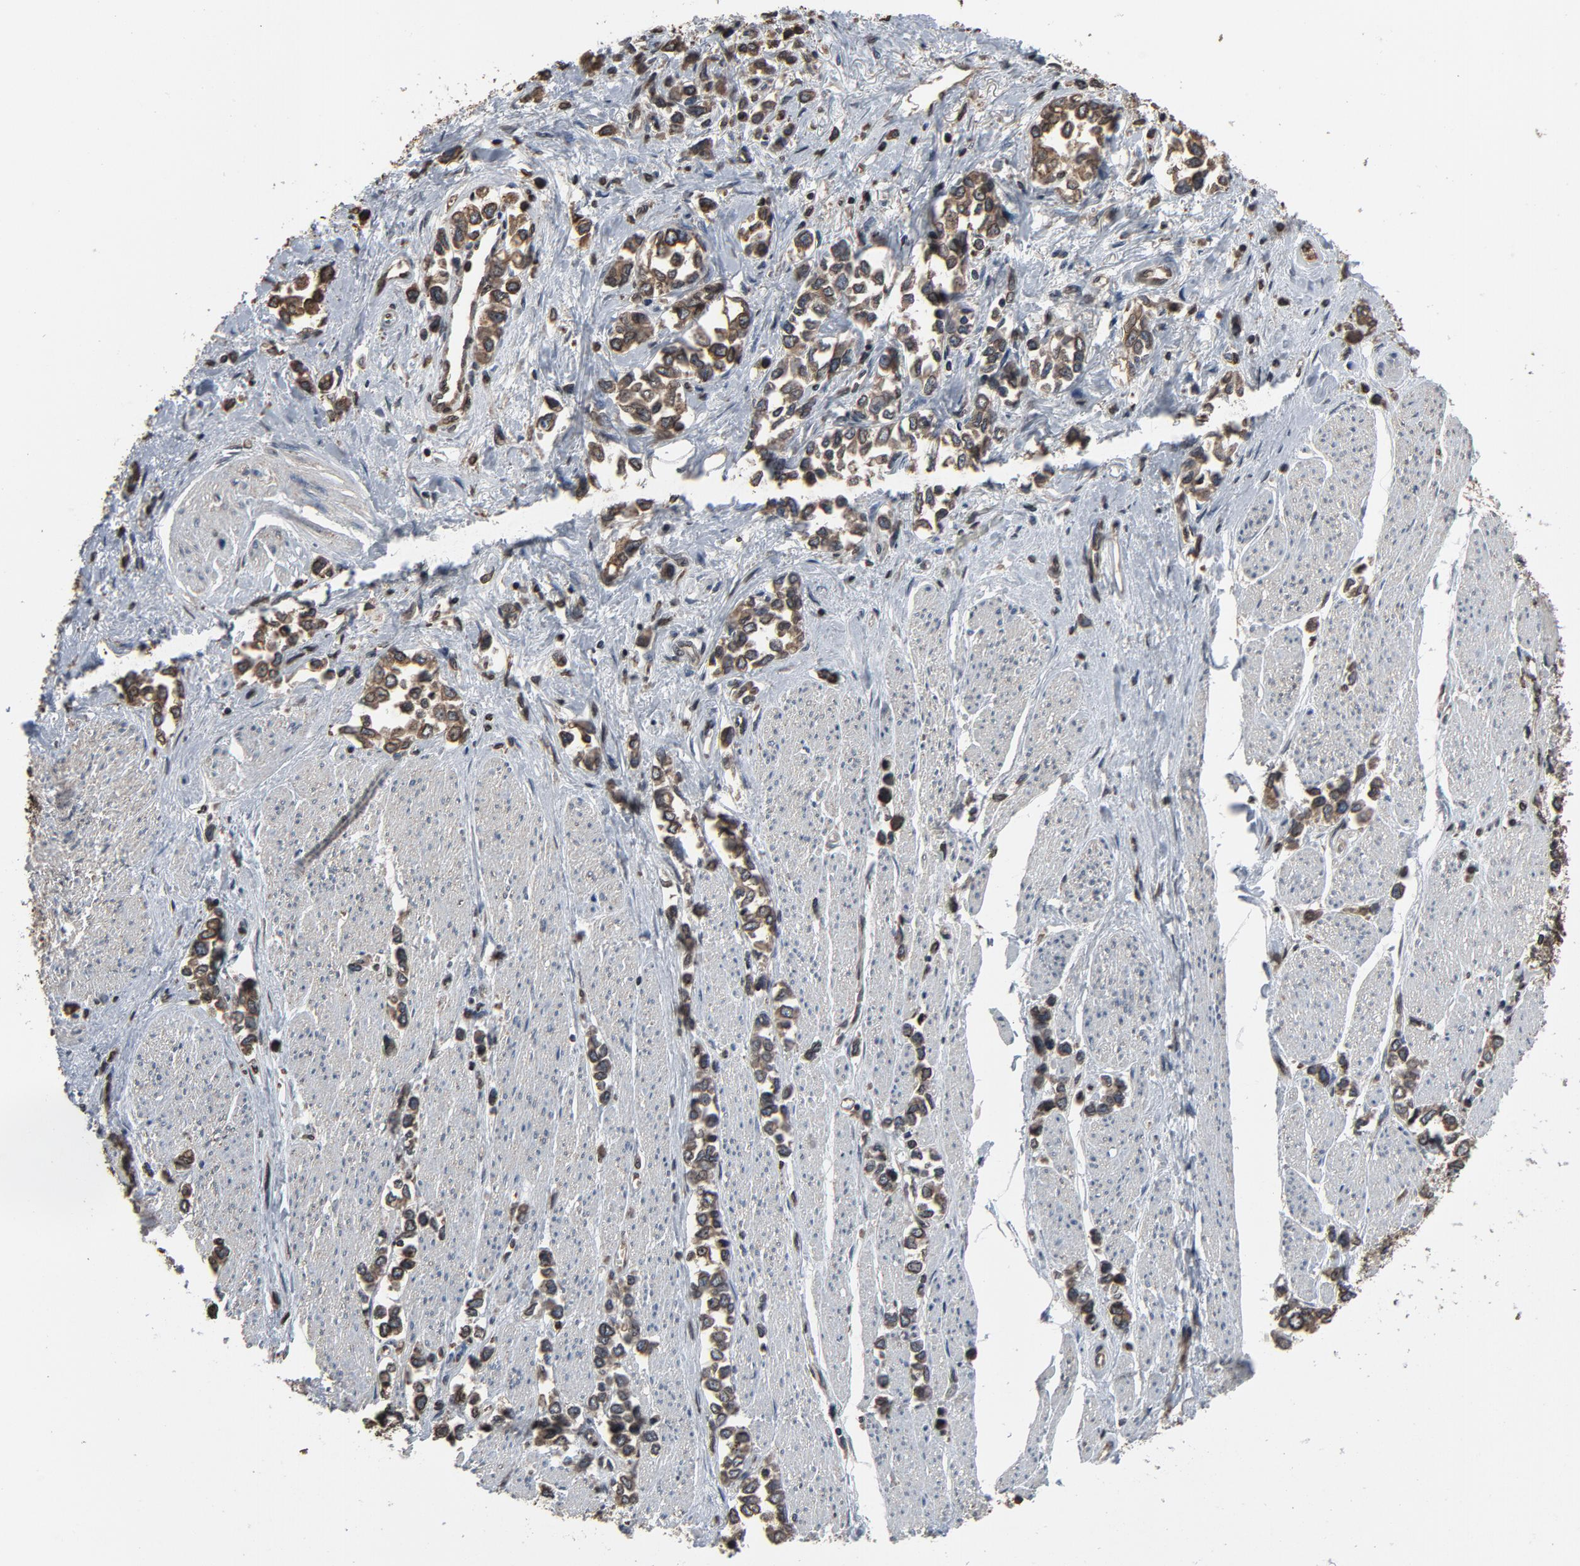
{"staining": {"intensity": "weak", "quantity": ">75%", "location": "cytoplasmic/membranous,nuclear"}, "tissue": "stomach cancer", "cell_type": "Tumor cells", "image_type": "cancer", "snomed": [{"axis": "morphology", "description": "Adenocarcinoma, NOS"}, {"axis": "topography", "description": "Stomach, upper"}], "caption": "Human stomach adenocarcinoma stained with a protein marker exhibits weak staining in tumor cells.", "gene": "UBE2D1", "patient": {"sex": "male", "age": 76}}